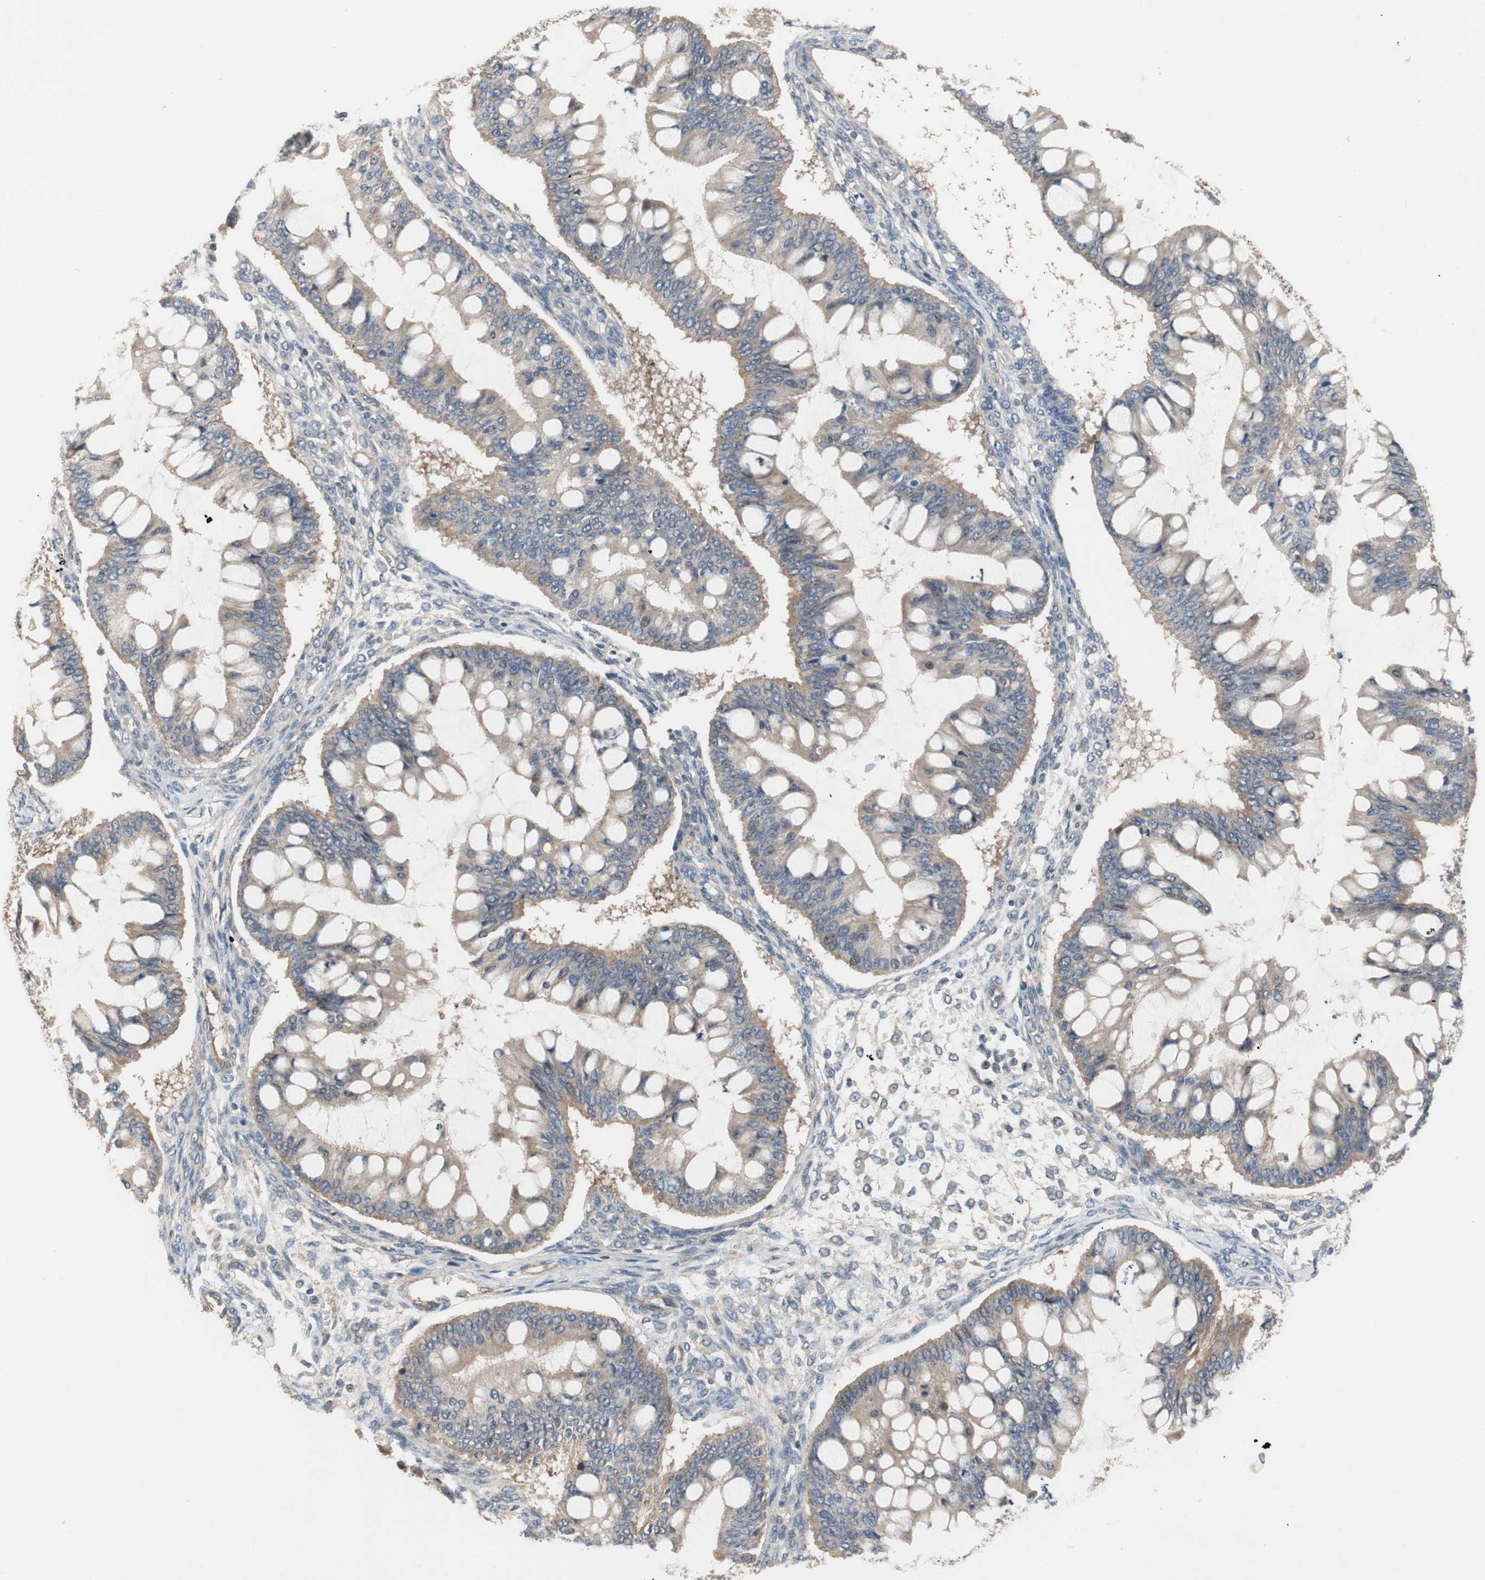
{"staining": {"intensity": "weak", "quantity": ">75%", "location": "cytoplasmic/membranous"}, "tissue": "ovarian cancer", "cell_type": "Tumor cells", "image_type": "cancer", "snomed": [{"axis": "morphology", "description": "Cystadenocarcinoma, mucinous, NOS"}, {"axis": "topography", "description": "Ovary"}], "caption": "Ovarian mucinous cystadenocarcinoma stained with DAB immunohistochemistry (IHC) exhibits low levels of weak cytoplasmic/membranous positivity in about >75% of tumor cells.", "gene": "MAP4K2", "patient": {"sex": "female", "age": 73}}